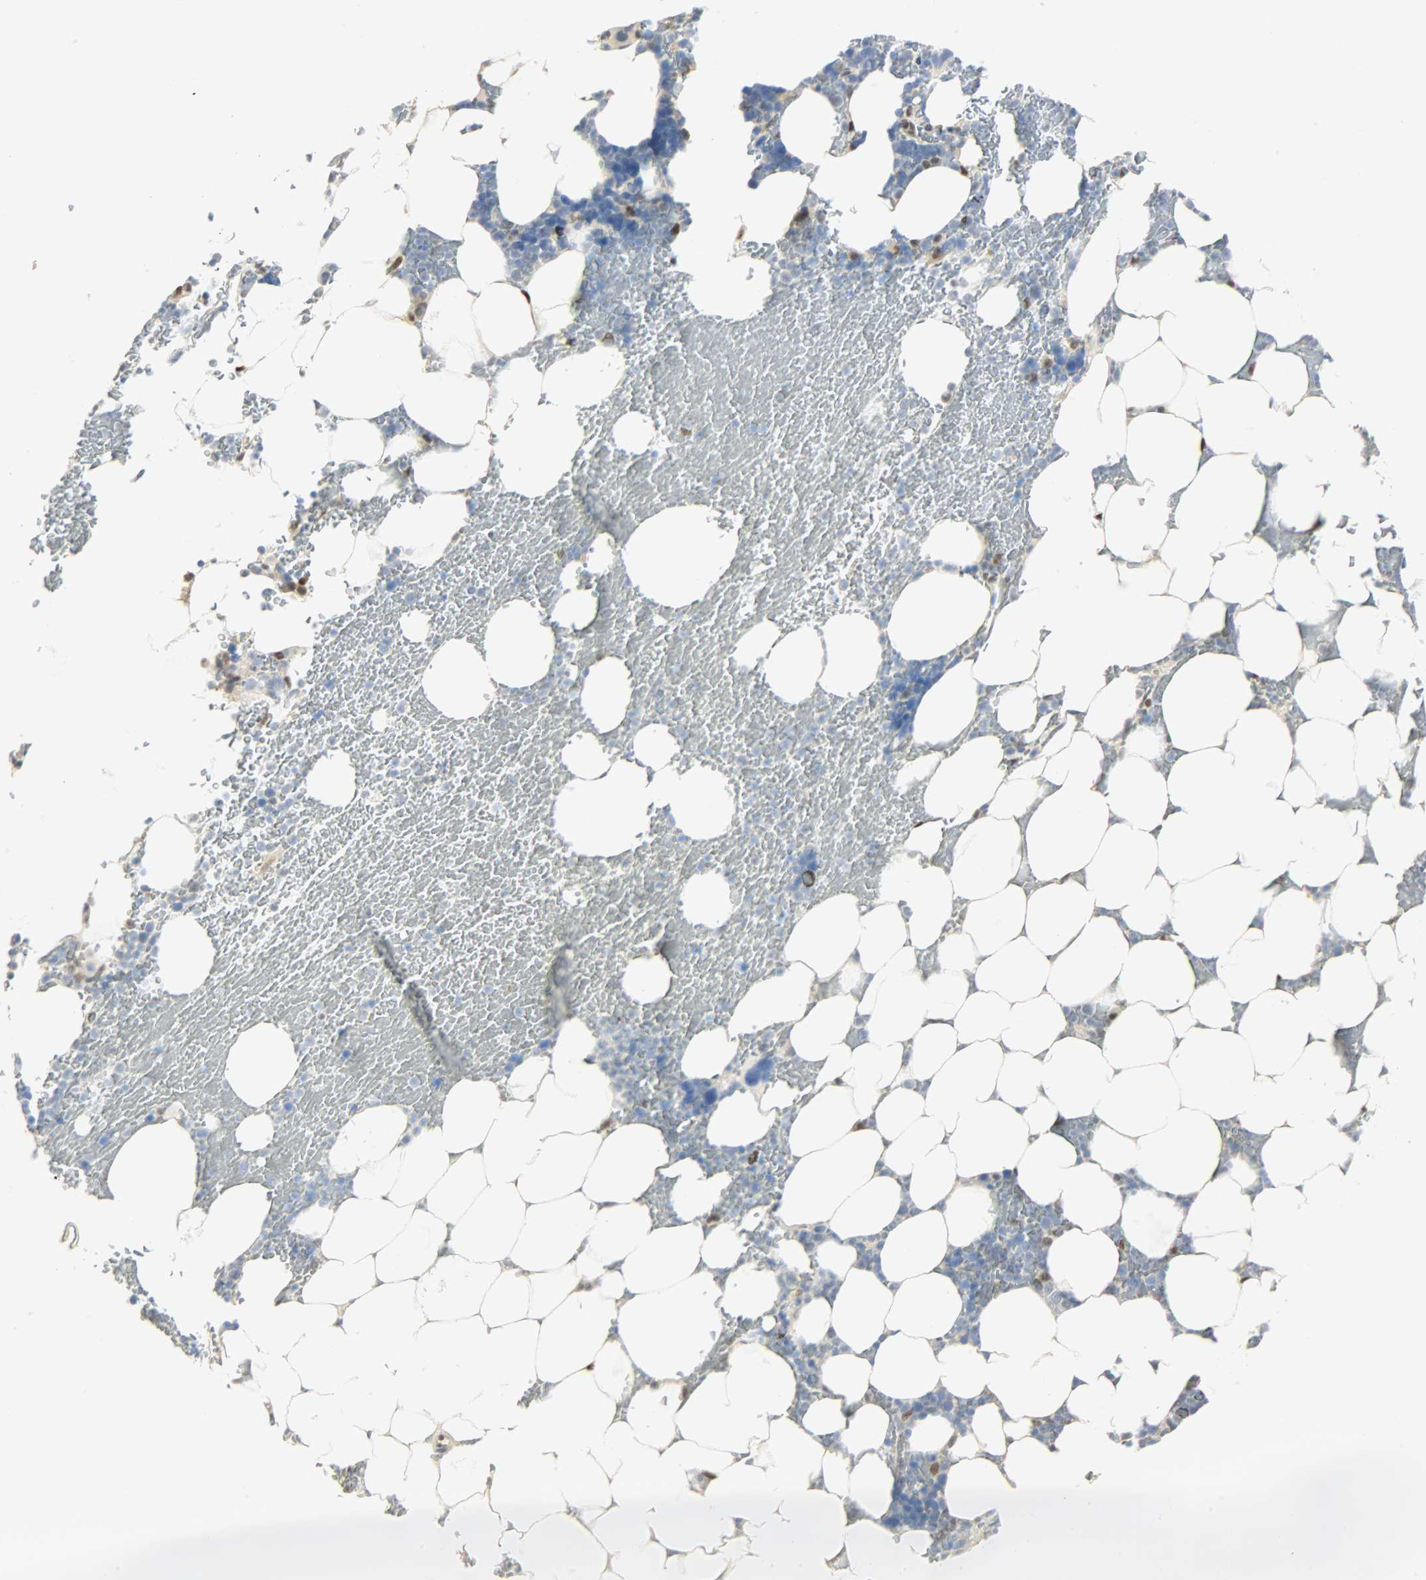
{"staining": {"intensity": "moderate", "quantity": "<25%", "location": "nuclear"}, "tissue": "bone marrow", "cell_type": "Hematopoietic cells", "image_type": "normal", "snomed": [{"axis": "morphology", "description": "Normal tissue, NOS"}, {"axis": "topography", "description": "Bone marrow"}], "caption": "Protein staining of benign bone marrow demonstrates moderate nuclear positivity in approximately <25% of hematopoietic cells. The protein is shown in brown color, while the nuclei are stained blue.", "gene": "NPEPL1", "patient": {"sex": "female", "age": 73}}